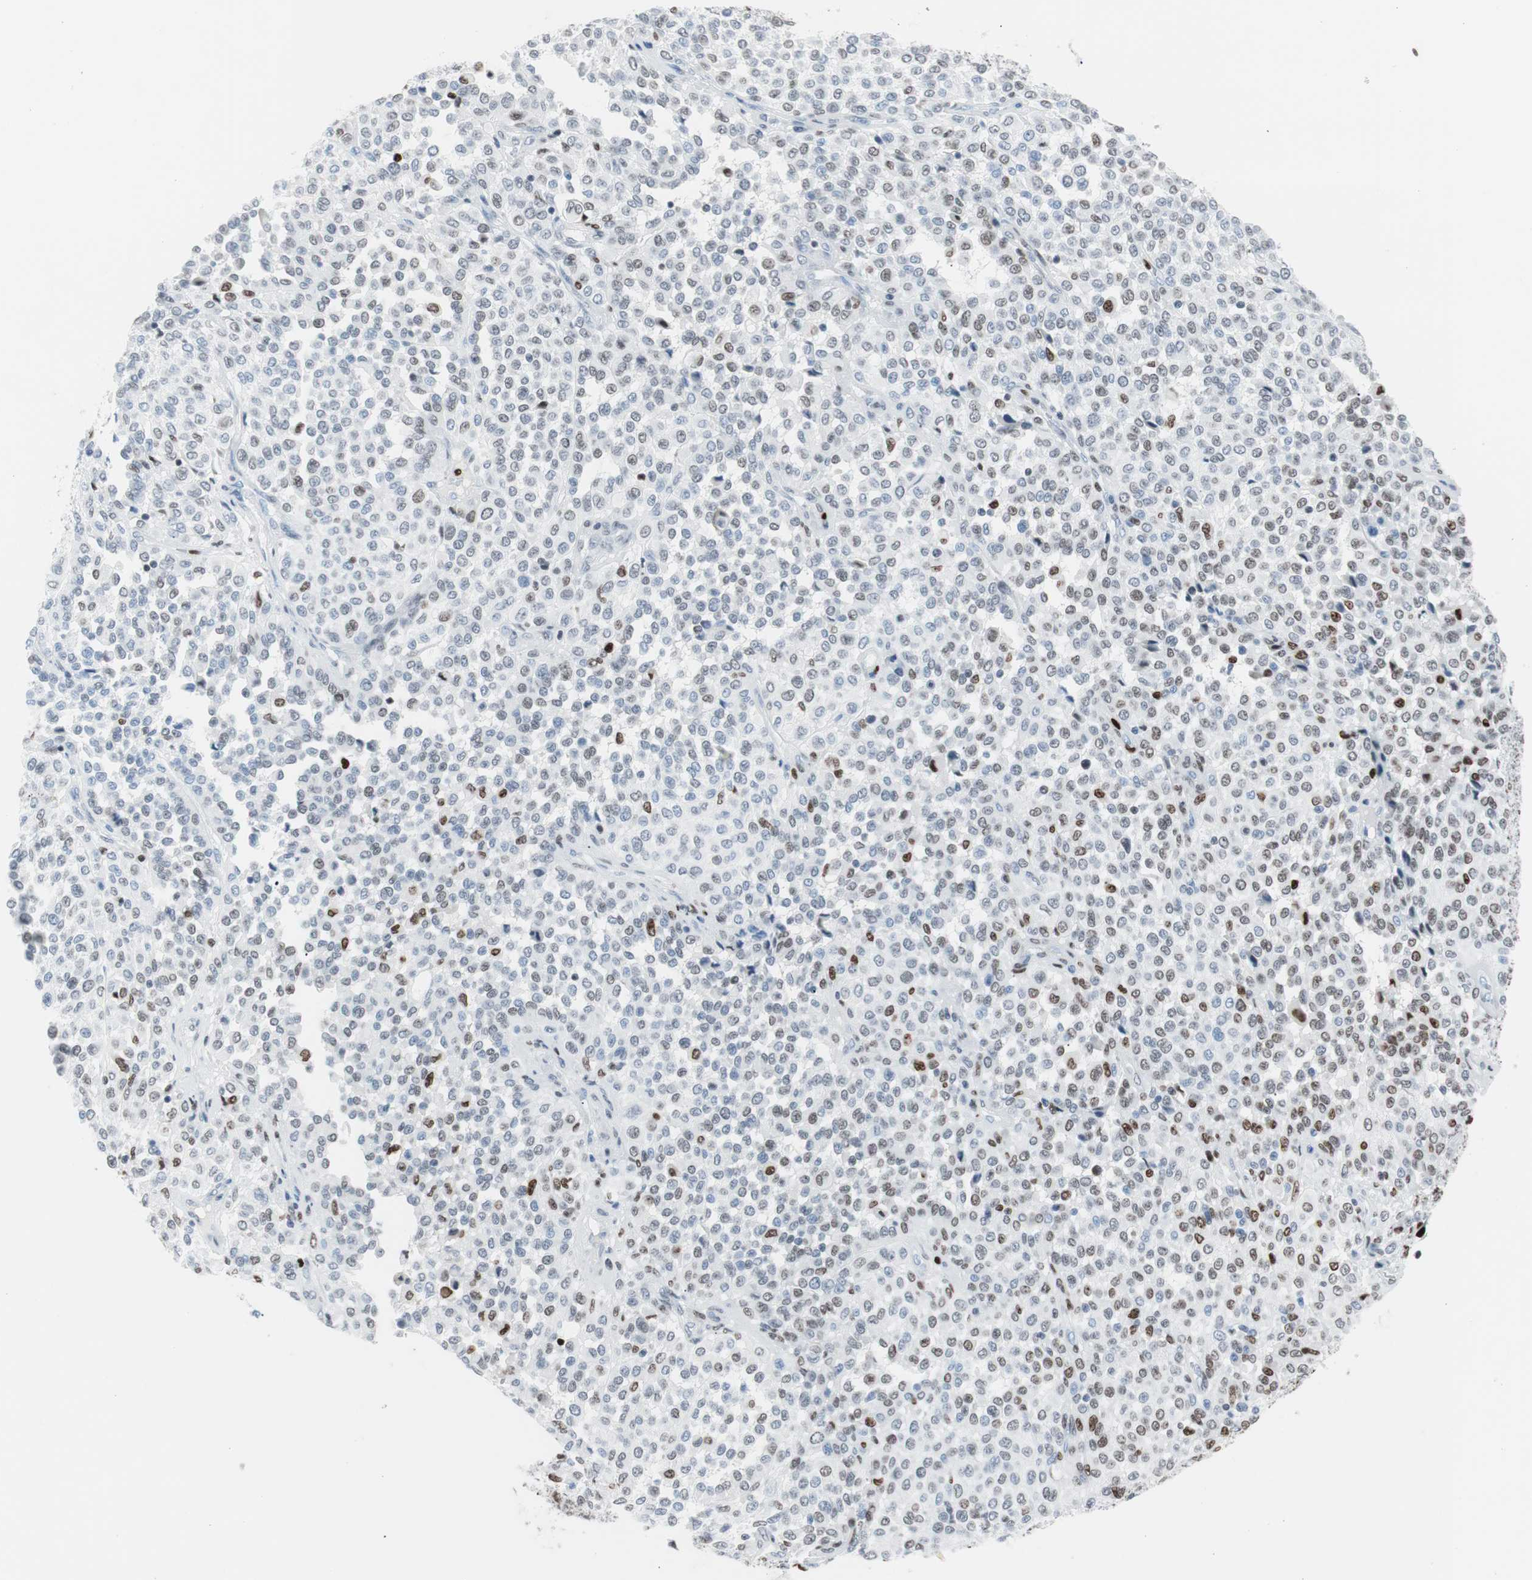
{"staining": {"intensity": "moderate", "quantity": "<25%", "location": "nuclear"}, "tissue": "melanoma", "cell_type": "Tumor cells", "image_type": "cancer", "snomed": [{"axis": "morphology", "description": "Malignant melanoma, Metastatic site"}, {"axis": "topography", "description": "Pancreas"}], "caption": "Melanoma stained for a protein (brown) exhibits moderate nuclear positive expression in about <25% of tumor cells.", "gene": "CEBPB", "patient": {"sex": "female", "age": 30}}